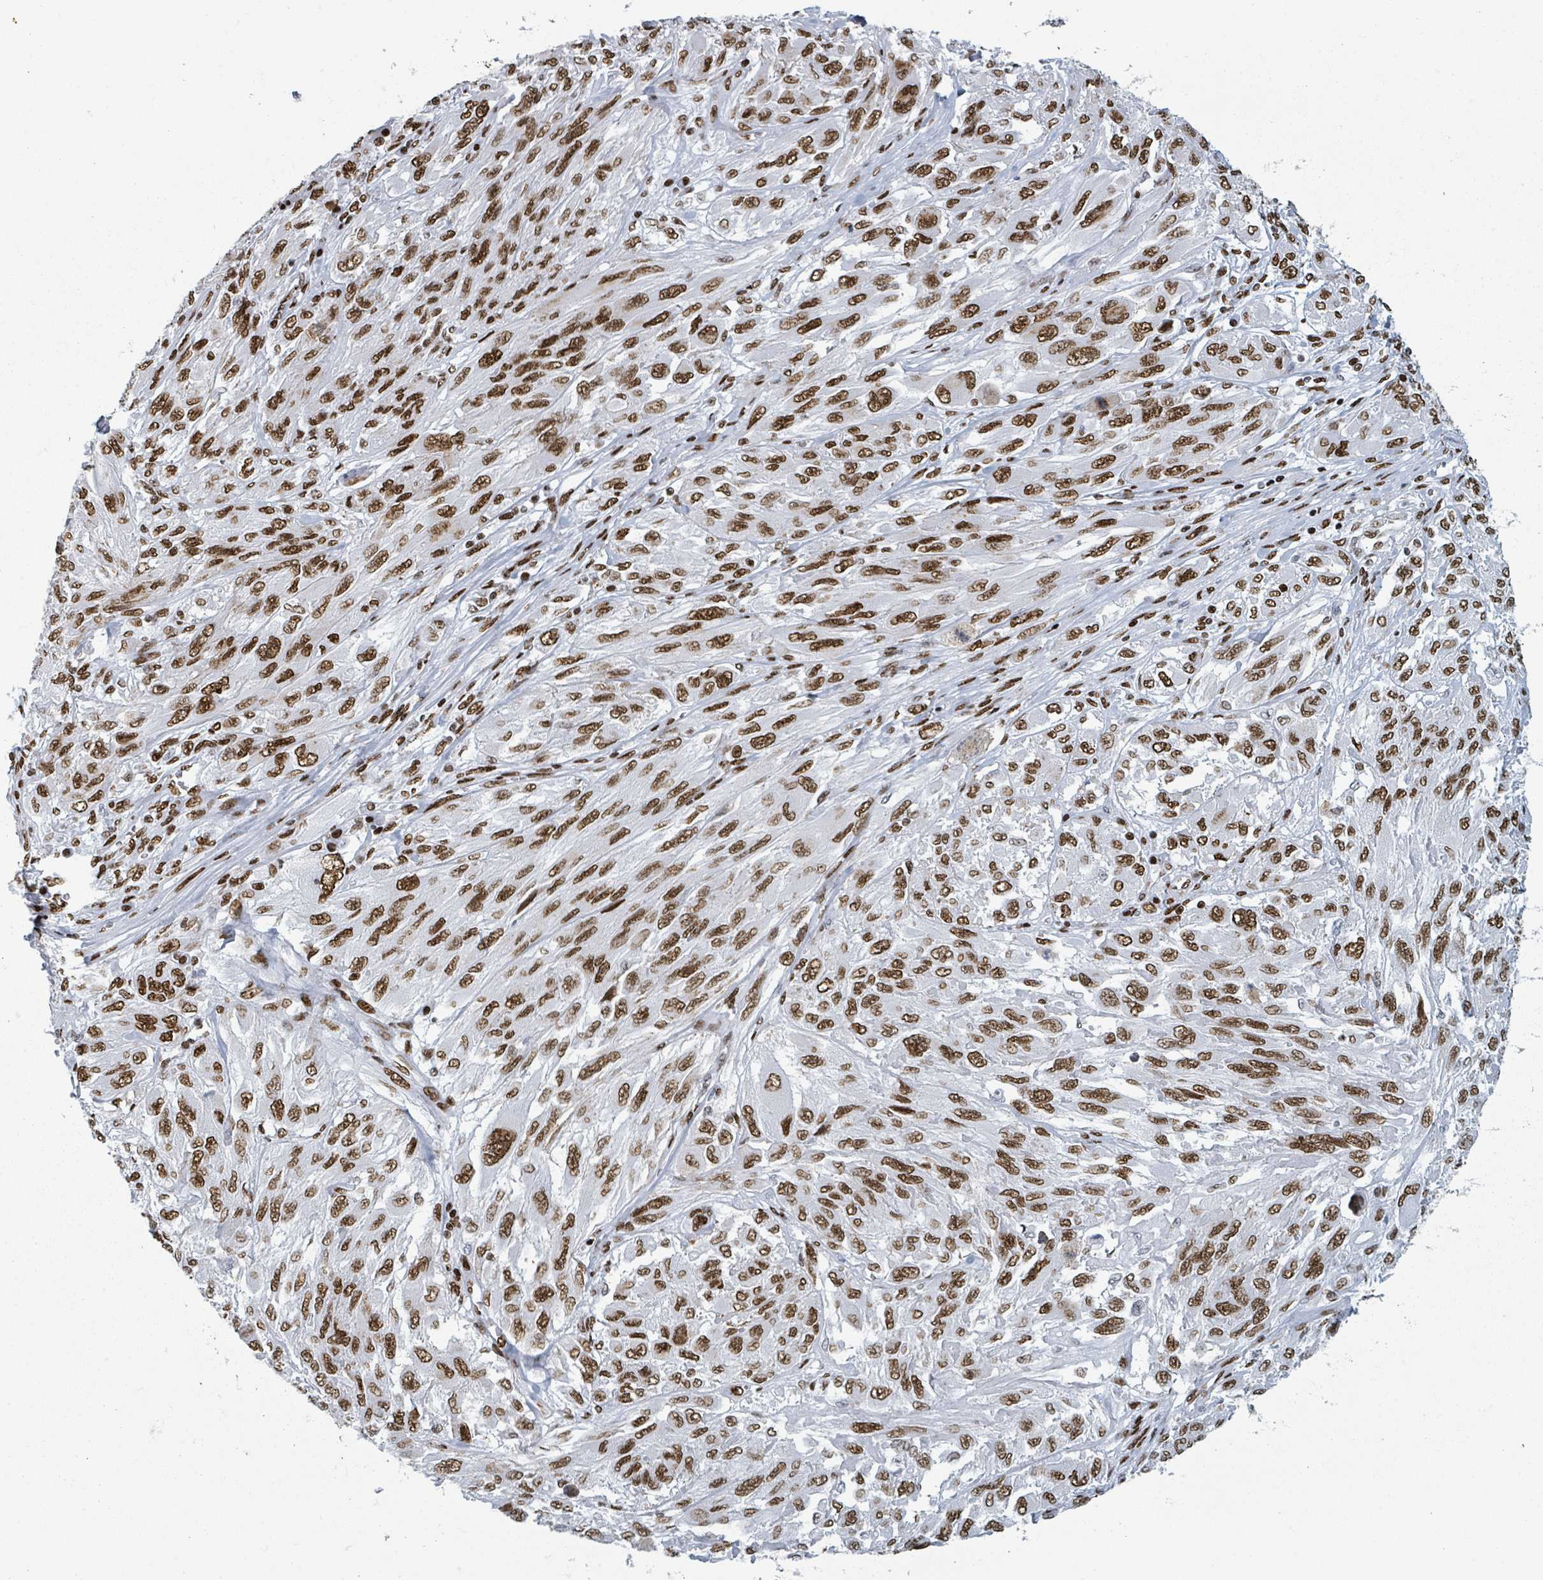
{"staining": {"intensity": "moderate", "quantity": ">75%", "location": "nuclear"}, "tissue": "melanoma", "cell_type": "Tumor cells", "image_type": "cancer", "snomed": [{"axis": "morphology", "description": "Malignant melanoma, NOS"}, {"axis": "topography", "description": "Skin"}], "caption": "Immunohistochemical staining of malignant melanoma displays moderate nuclear protein positivity in about >75% of tumor cells. Using DAB (3,3'-diaminobenzidine) (brown) and hematoxylin (blue) stains, captured at high magnification using brightfield microscopy.", "gene": "DHX16", "patient": {"sex": "female", "age": 91}}